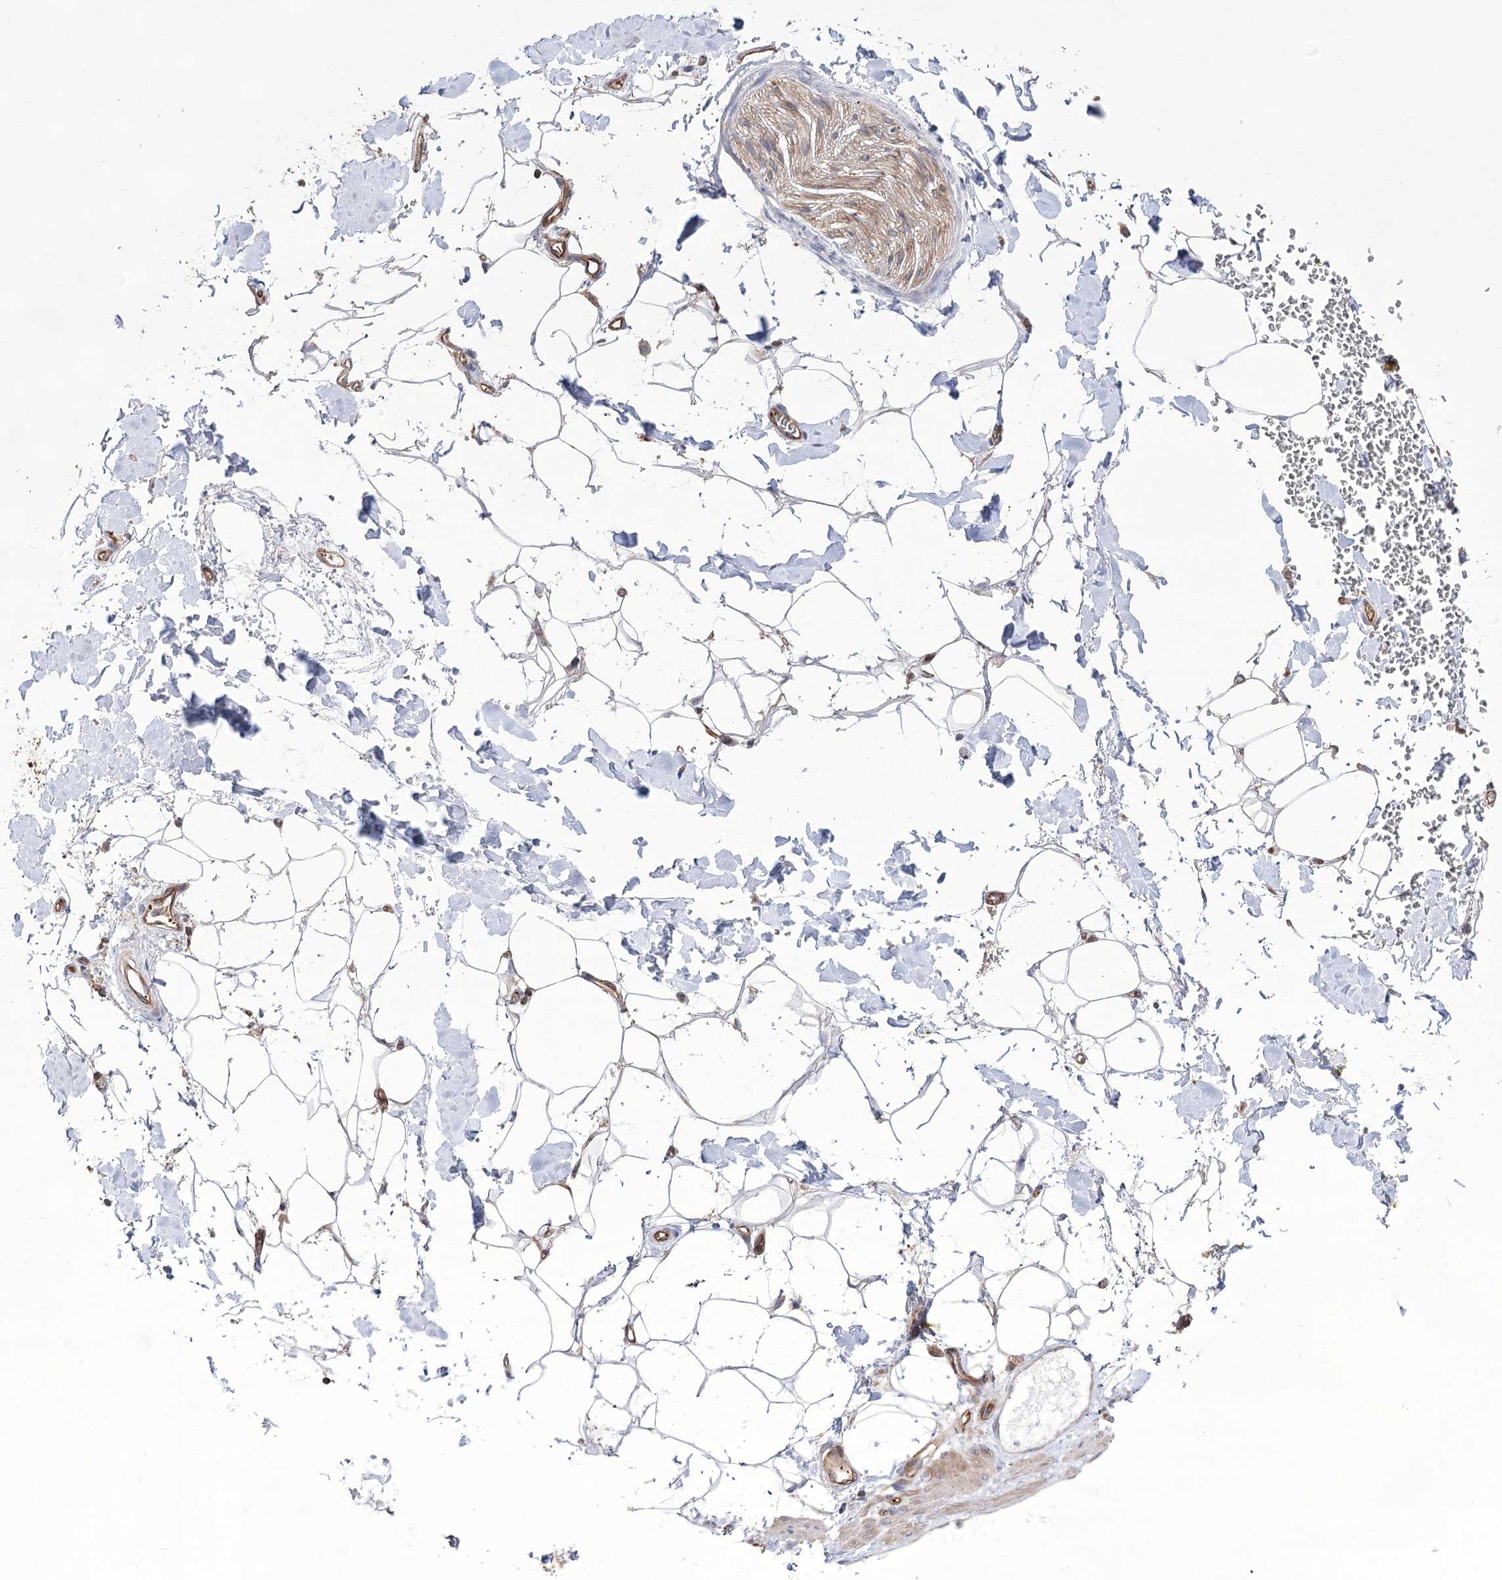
{"staining": {"intensity": "moderate", "quantity": "<25%", "location": "cytoplasmic/membranous"}, "tissue": "adipose tissue", "cell_type": "Adipocytes", "image_type": "normal", "snomed": [{"axis": "morphology", "description": "Normal tissue, NOS"}, {"axis": "morphology", "description": "Adenocarcinoma, NOS"}, {"axis": "topography", "description": "Pancreas"}, {"axis": "topography", "description": "Peripheral nerve tissue"}], "caption": "High-magnification brightfield microscopy of unremarkable adipose tissue stained with DAB (brown) and counterstained with hematoxylin (blue). adipocytes exhibit moderate cytoplasmic/membranous staining is appreciated in about<25% of cells.", "gene": "VPS37B", "patient": {"sex": "male", "age": 59}}